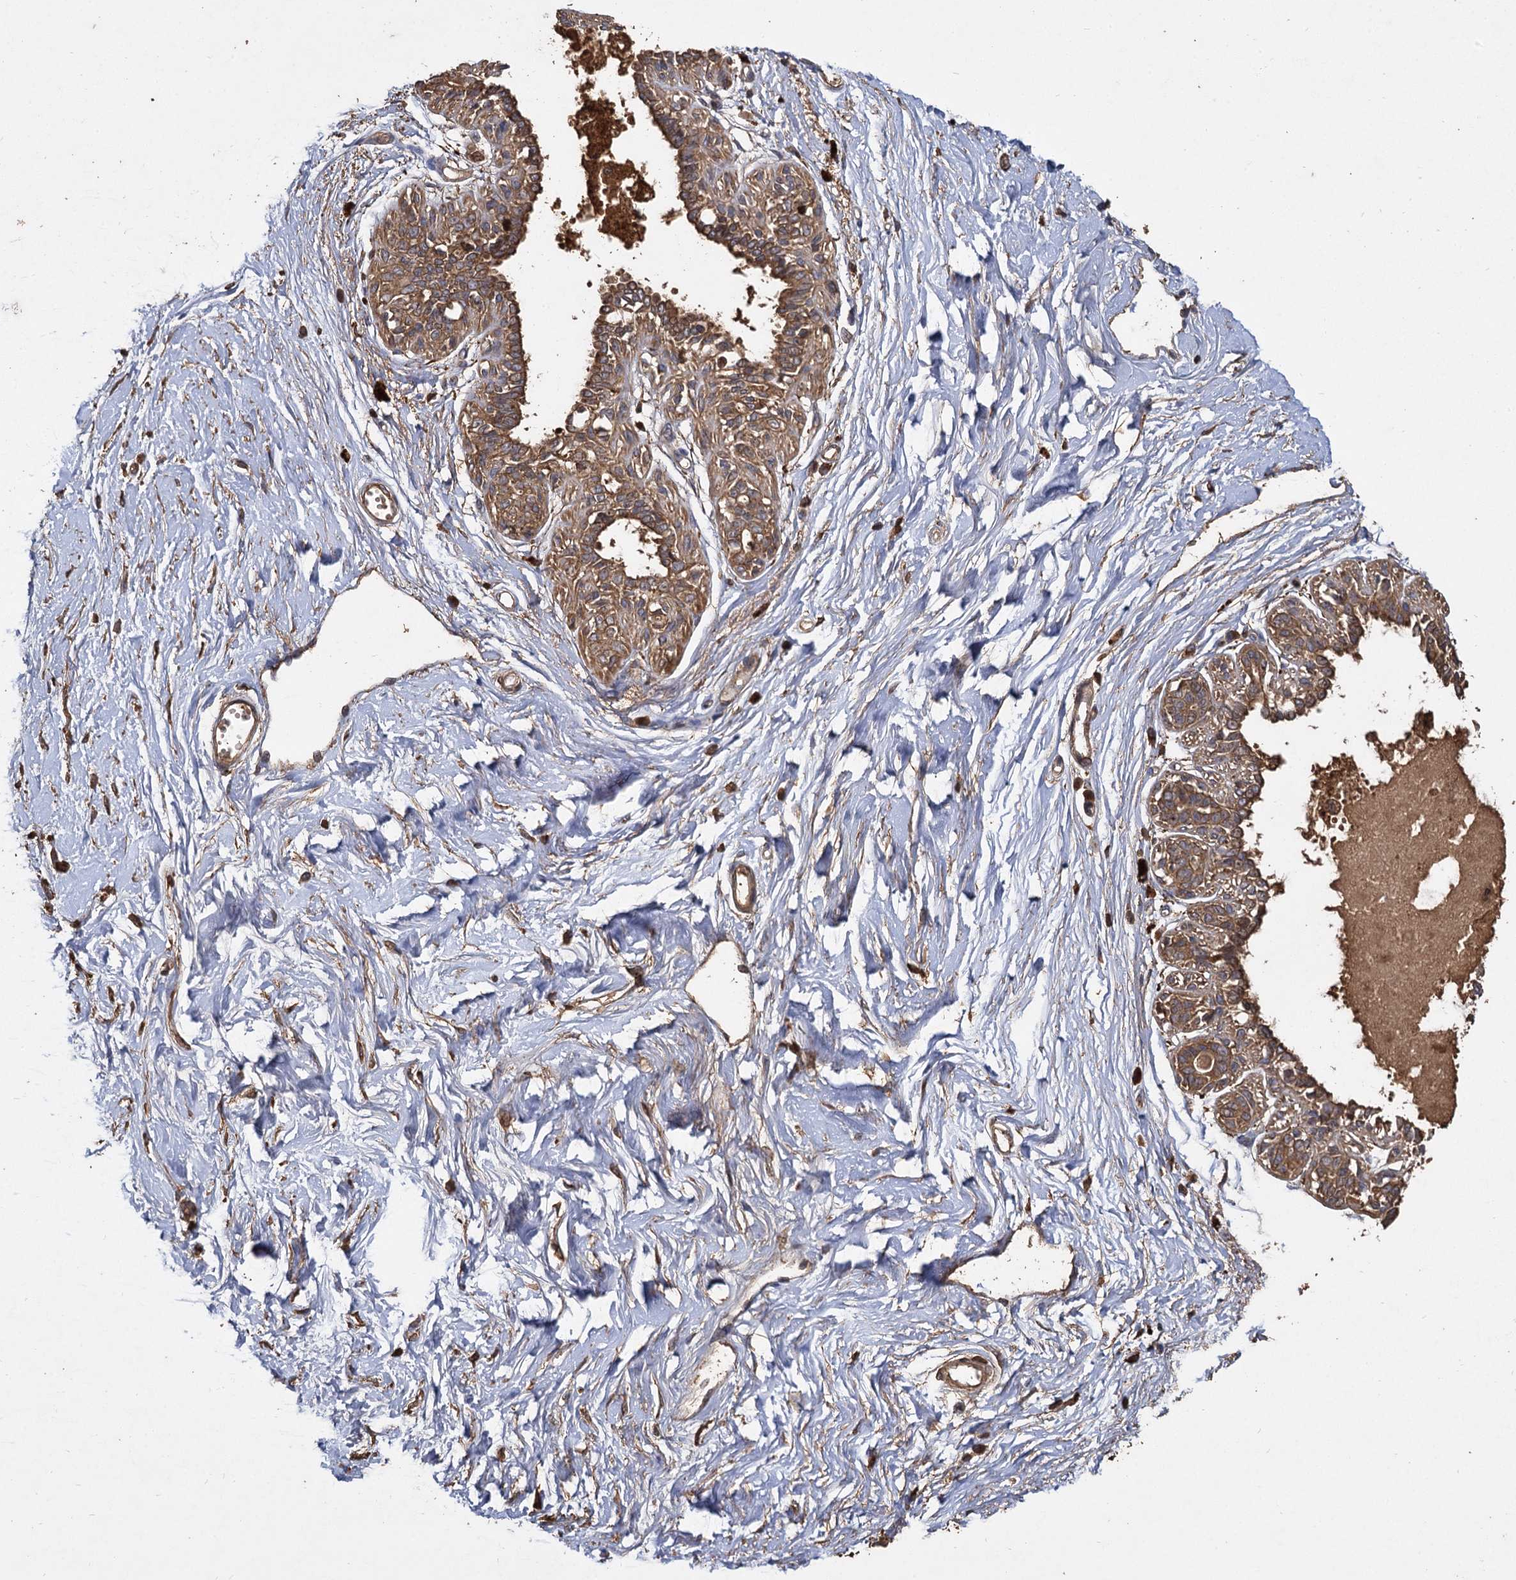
{"staining": {"intensity": "weak", "quantity": ">75%", "location": "cytoplasmic/membranous"}, "tissue": "breast", "cell_type": "Adipocytes", "image_type": "normal", "snomed": [{"axis": "morphology", "description": "Normal tissue, NOS"}, {"axis": "topography", "description": "Breast"}], "caption": "A photomicrograph showing weak cytoplasmic/membranous expression in approximately >75% of adipocytes in normal breast, as visualized by brown immunohistochemical staining.", "gene": "GCLC", "patient": {"sex": "female", "age": 45}}